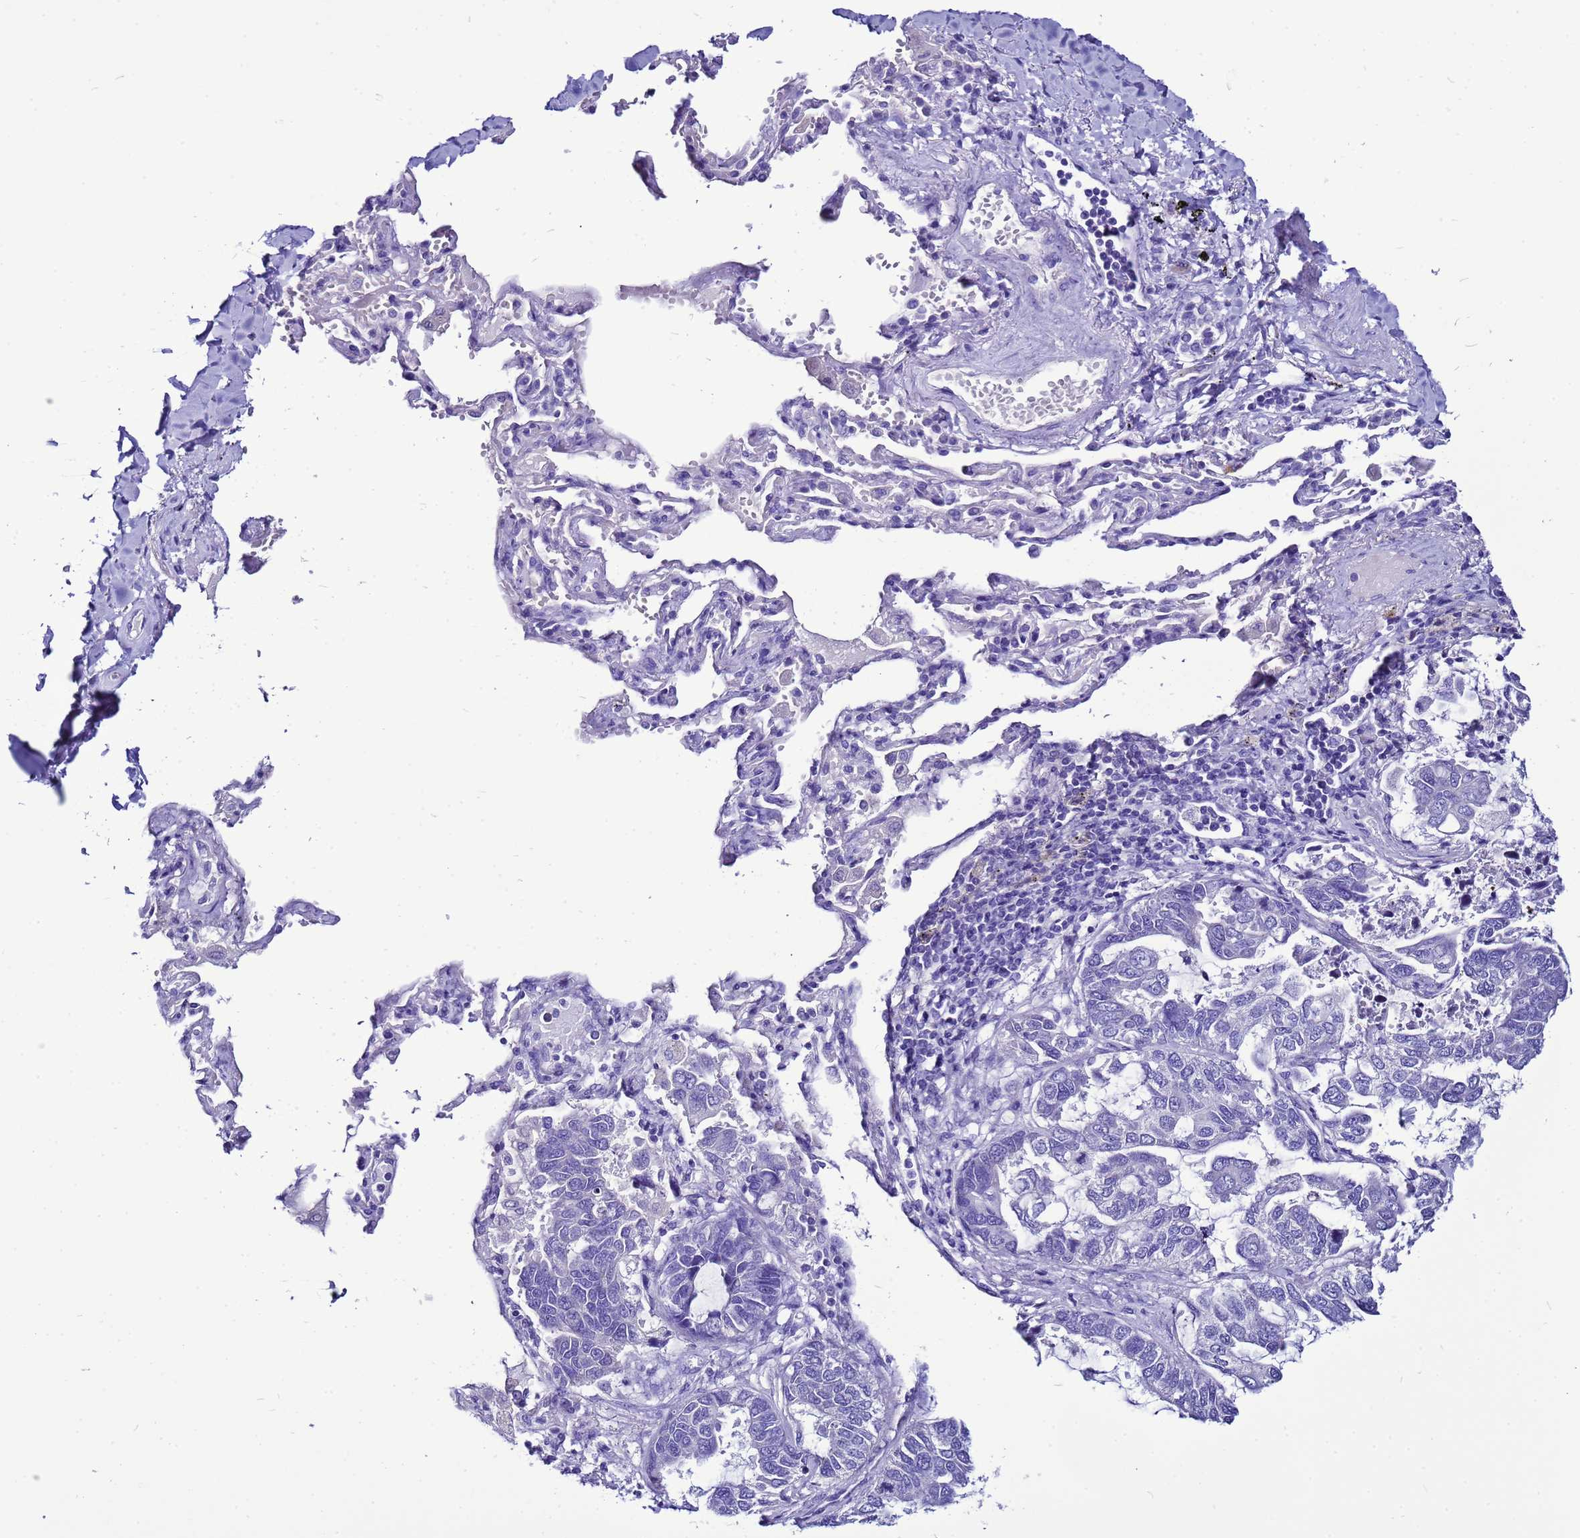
{"staining": {"intensity": "negative", "quantity": "none", "location": "none"}, "tissue": "lung cancer", "cell_type": "Tumor cells", "image_type": "cancer", "snomed": [{"axis": "morphology", "description": "Adenocarcinoma, NOS"}, {"axis": "topography", "description": "Lung"}], "caption": "Tumor cells show no significant protein positivity in lung cancer.", "gene": "BEST2", "patient": {"sex": "male", "age": 64}}